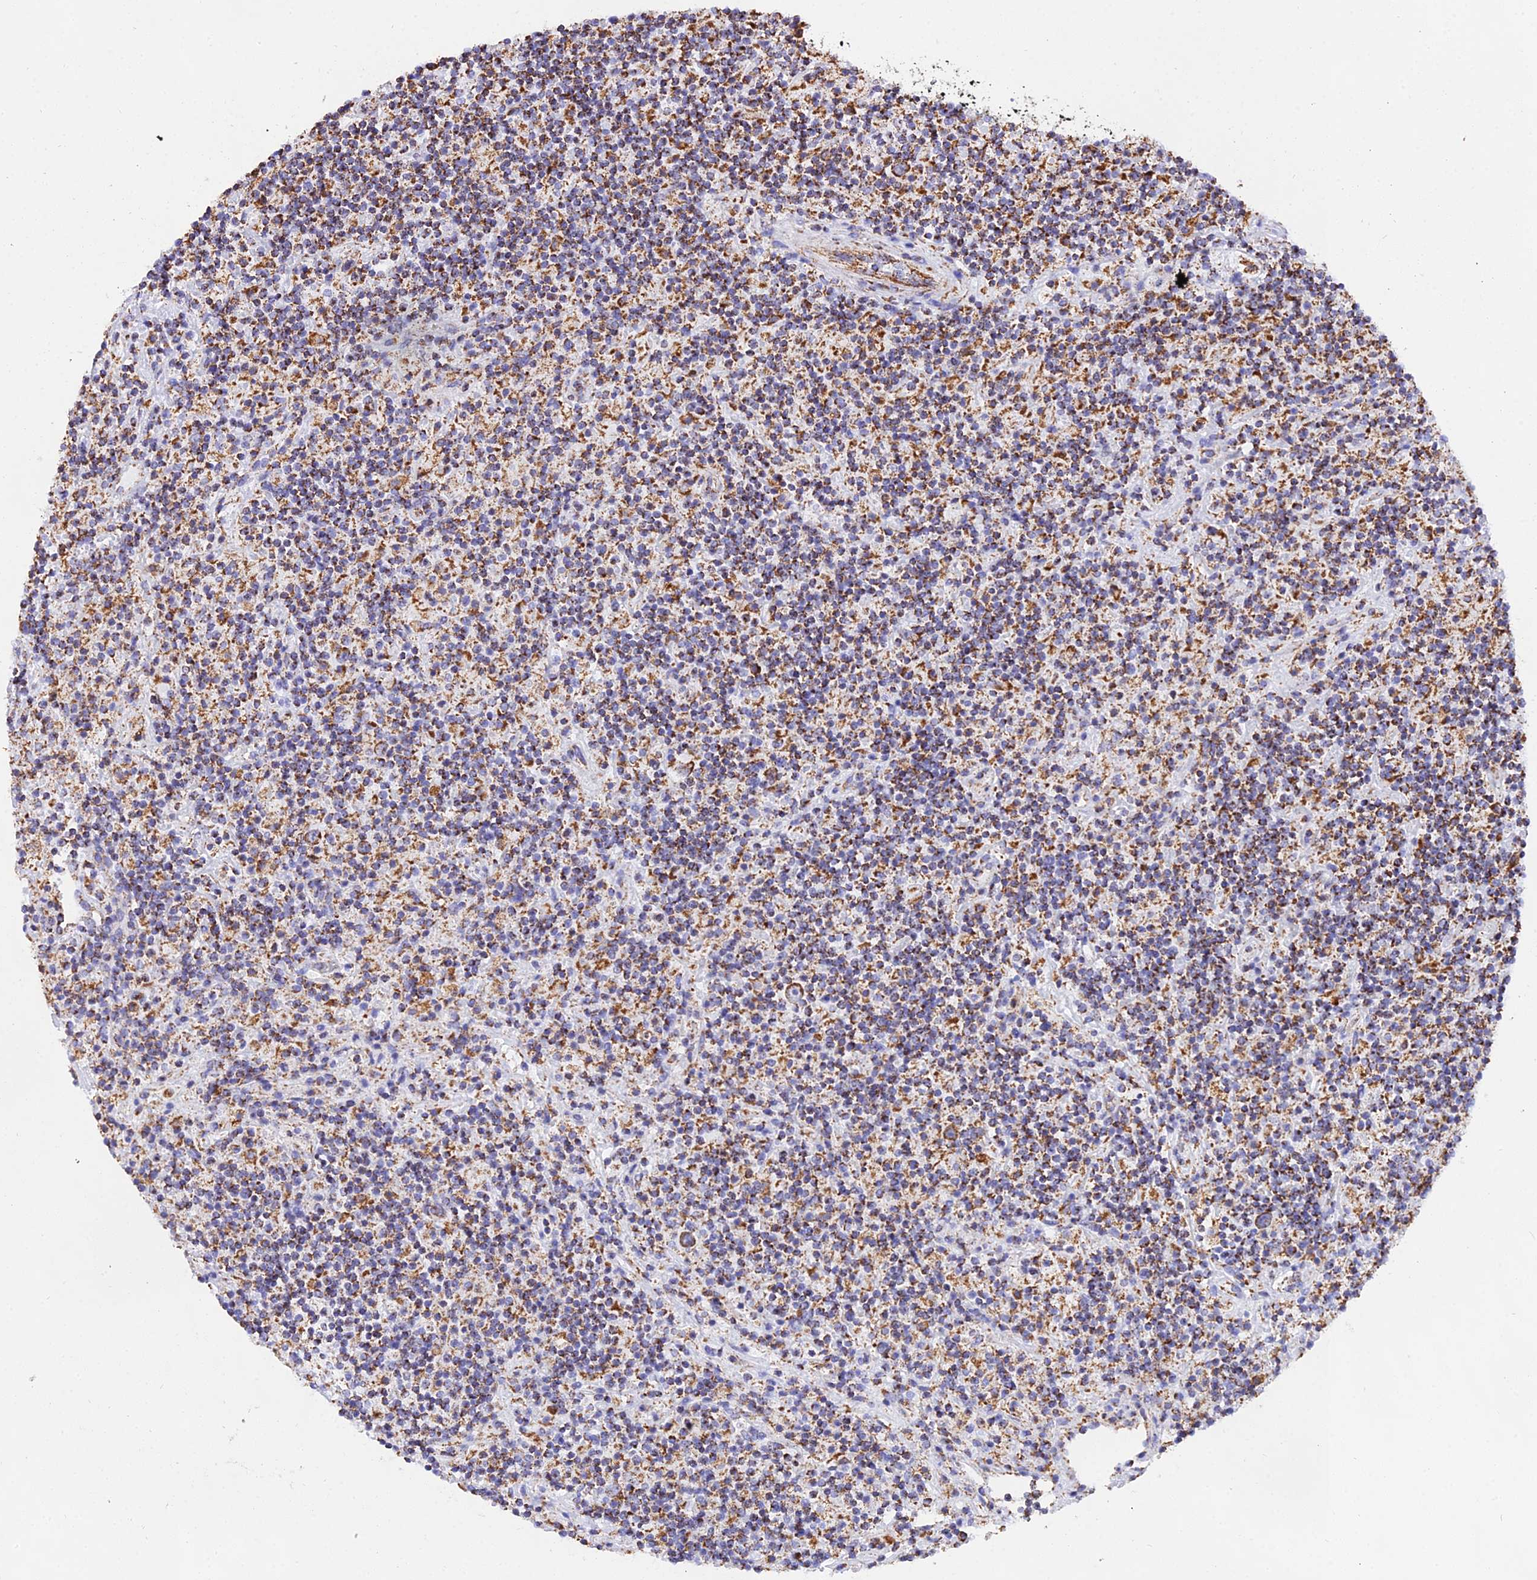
{"staining": {"intensity": "moderate", "quantity": ">75%", "location": "cytoplasmic/membranous"}, "tissue": "lymphoma", "cell_type": "Tumor cells", "image_type": "cancer", "snomed": [{"axis": "morphology", "description": "Hodgkin's disease, NOS"}, {"axis": "topography", "description": "Lymph node"}], "caption": "About >75% of tumor cells in lymphoma demonstrate moderate cytoplasmic/membranous protein staining as visualized by brown immunohistochemical staining.", "gene": "ATP5PD", "patient": {"sex": "male", "age": 70}}